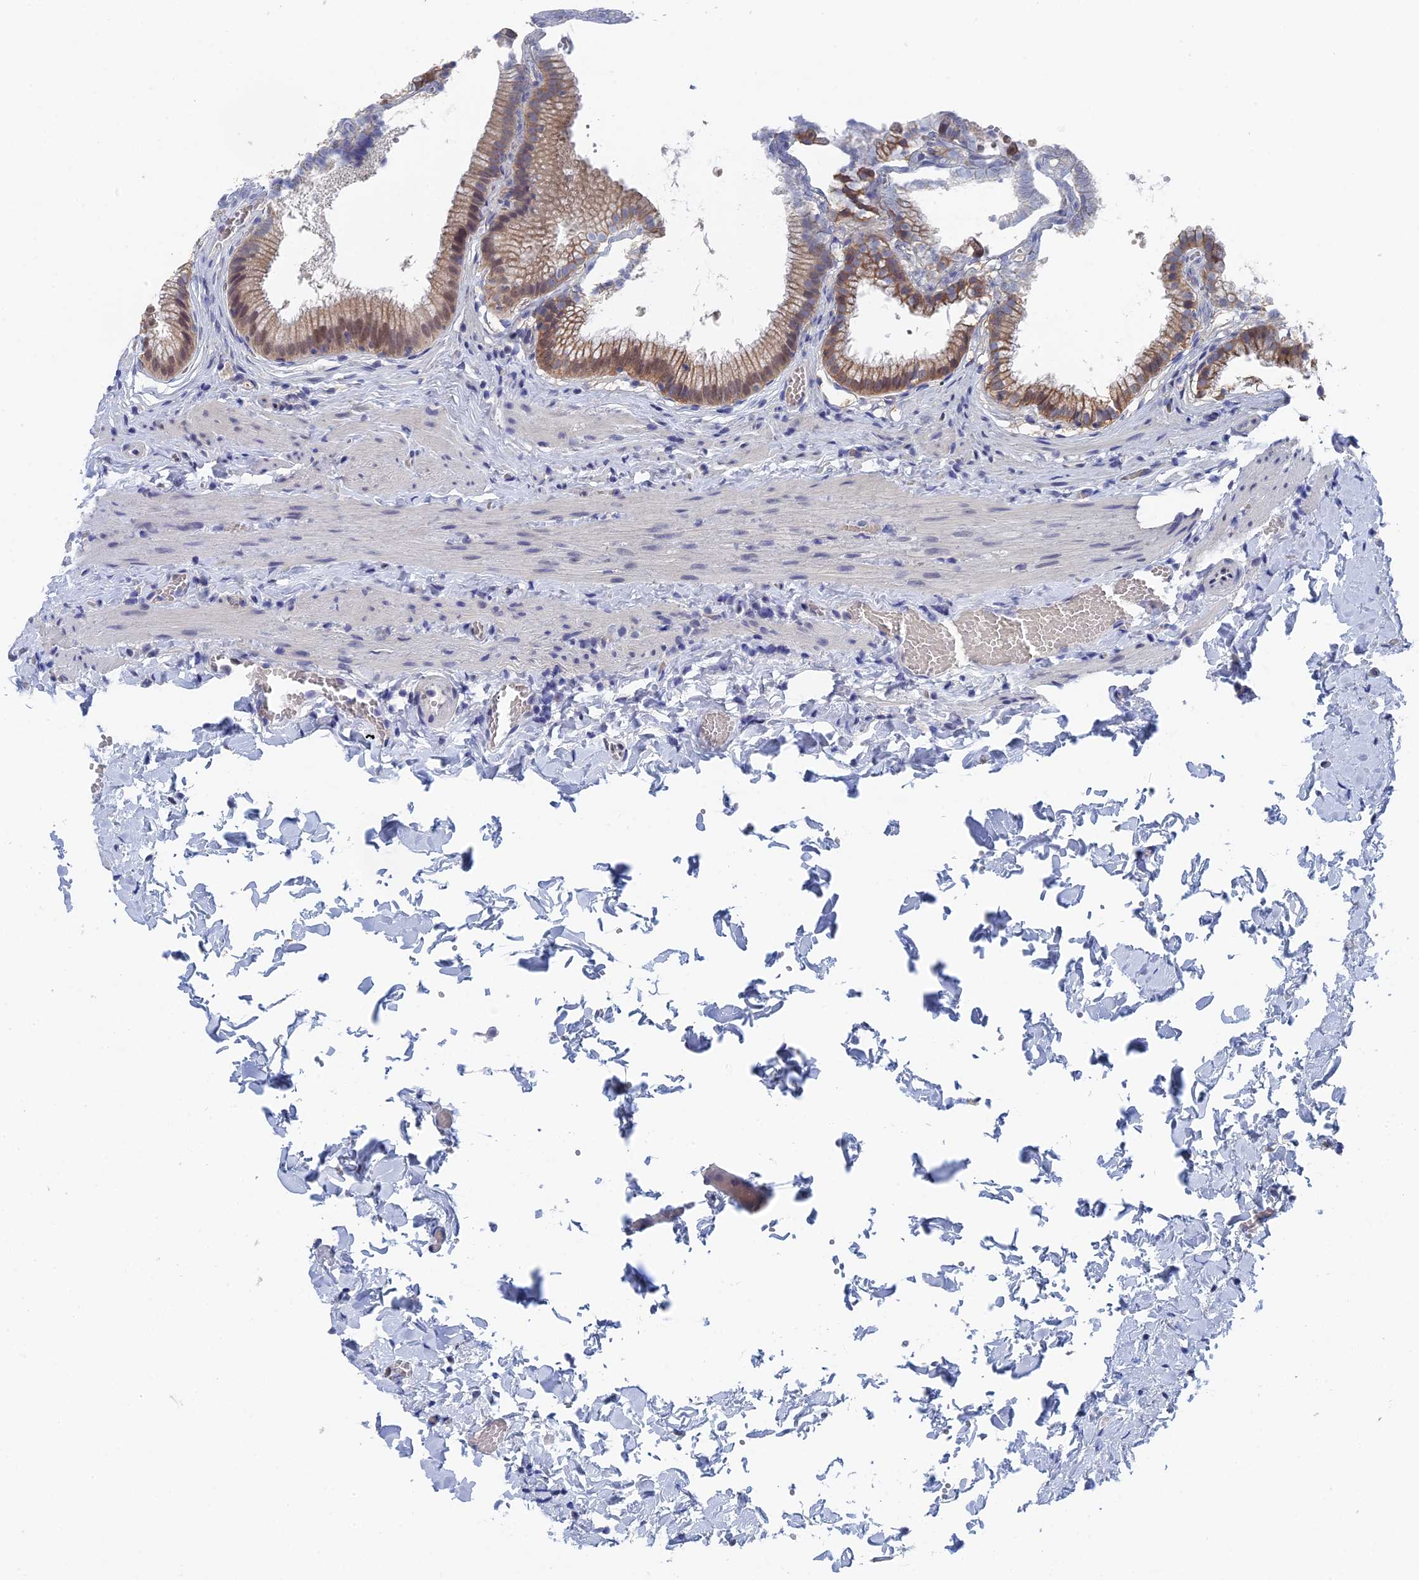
{"staining": {"intensity": "moderate", "quantity": ">75%", "location": "cytoplasmic/membranous,nuclear"}, "tissue": "gallbladder", "cell_type": "Glandular cells", "image_type": "normal", "snomed": [{"axis": "morphology", "description": "Normal tissue, NOS"}, {"axis": "topography", "description": "Gallbladder"}], "caption": "A photomicrograph of gallbladder stained for a protein displays moderate cytoplasmic/membranous,nuclear brown staining in glandular cells. The staining was performed using DAB (3,3'-diaminobenzidine) to visualize the protein expression in brown, while the nuclei were stained in blue with hematoxylin (Magnification: 20x).", "gene": "TSSC4", "patient": {"sex": "male", "age": 38}}